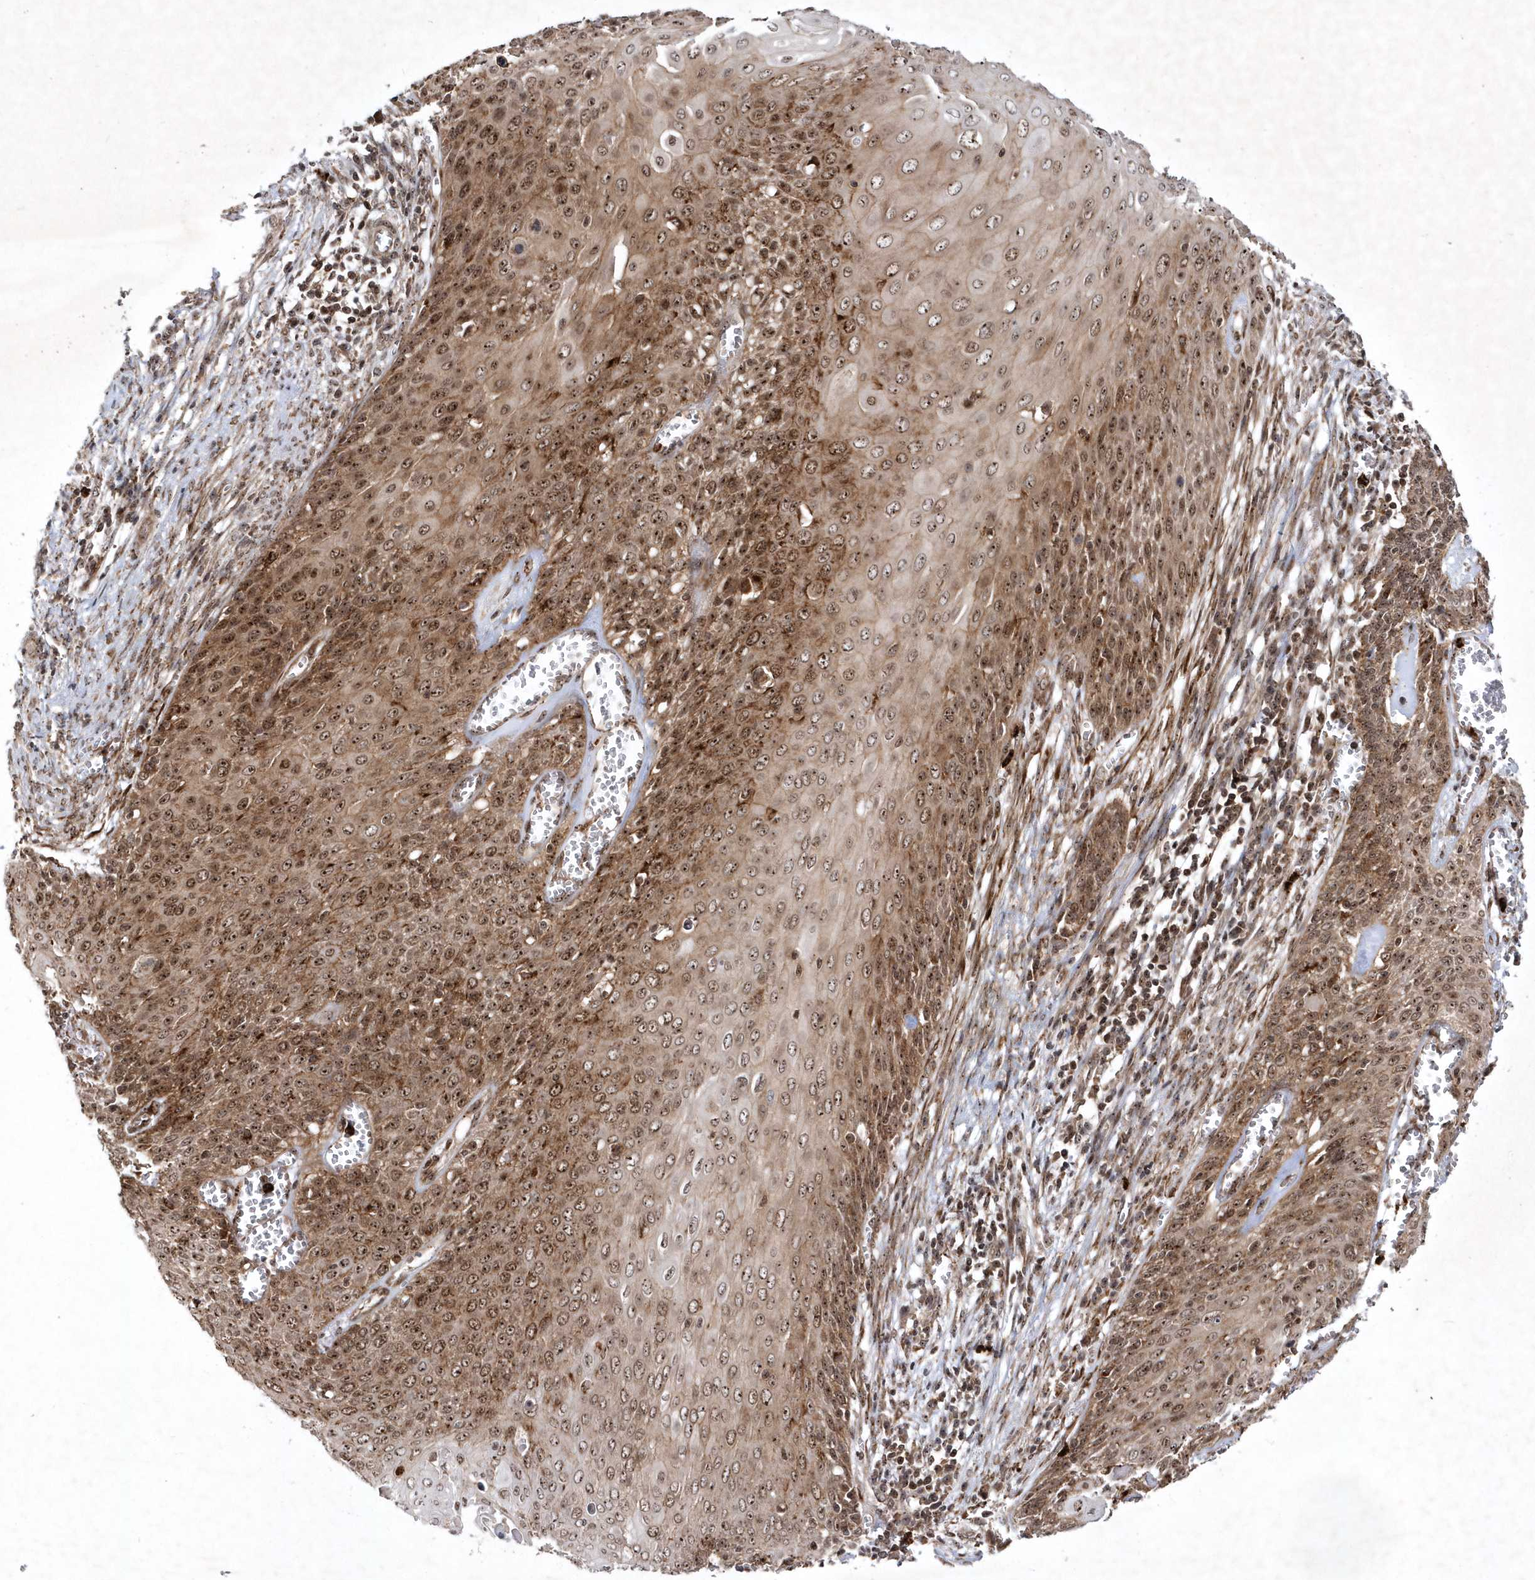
{"staining": {"intensity": "moderate", "quantity": ">75%", "location": "cytoplasmic/membranous,nuclear"}, "tissue": "cervical cancer", "cell_type": "Tumor cells", "image_type": "cancer", "snomed": [{"axis": "morphology", "description": "Squamous cell carcinoma, NOS"}, {"axis": "topography", "description": "Cervix"}], "caption": "High-magnification brightfield microscopy of squamous cell carcinoma (cervical) stained with DAB (3,3'-diaminobenzidine) (brown) and counterstained with hematoxylin (blue). tumor cells exhibit moderate cytoplasmic/membranous and nuclear expression is seen in approximately>75% of cells. (IHC, brightfield microscopy, high magnification).", "gene": "SOWAHB", "patient": {"sex": "female", "age": 39}}